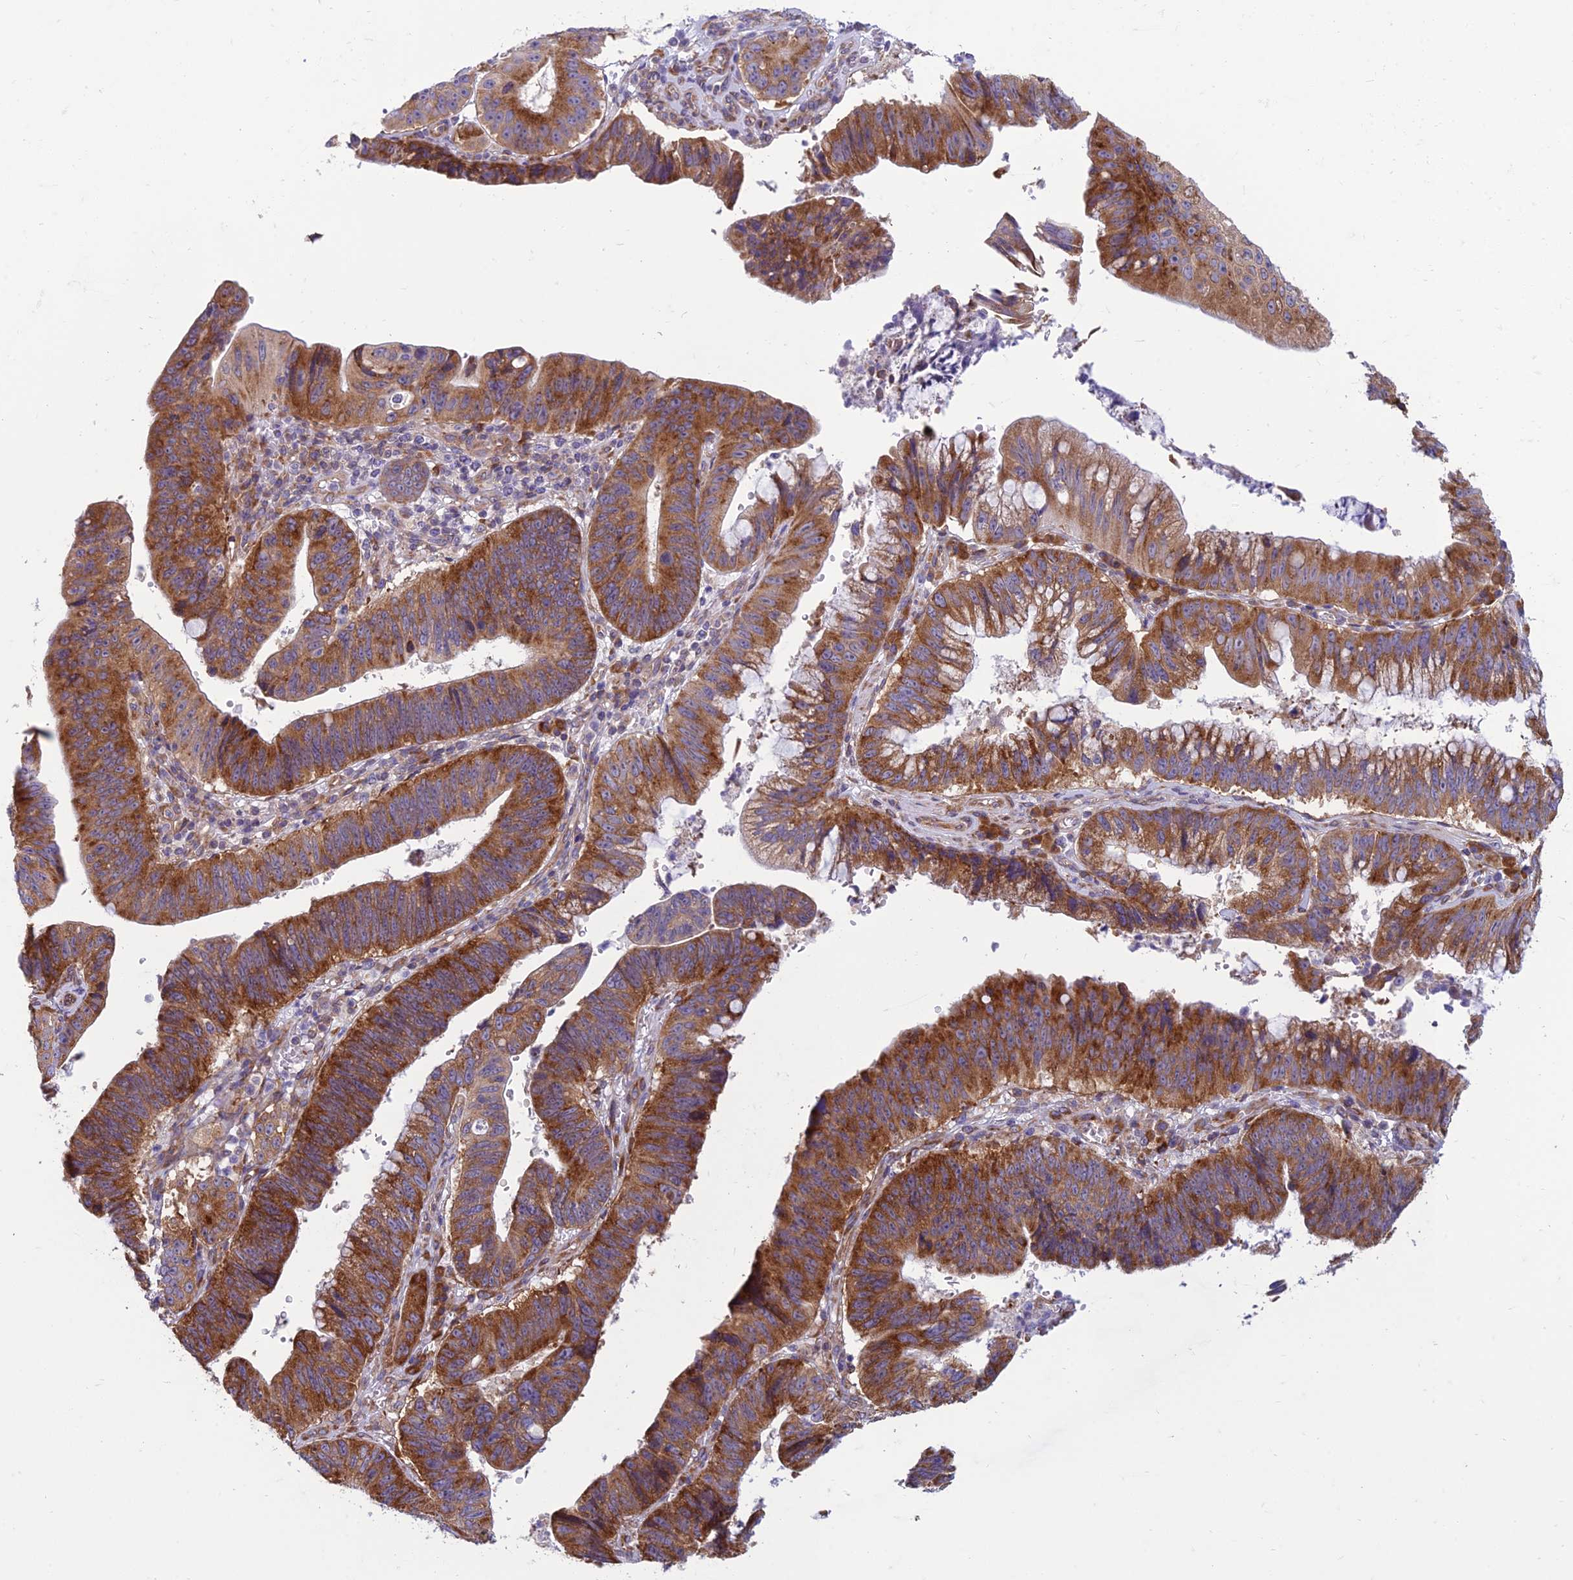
{"staining": {"intensity": "strong", "quantity": ">75%", "location": "cytoplasmic/membranous"}, "tissue": "stomach cancer", "cell_type": "Tumor cells", "image_type": "cancer", "snomed": [{"axis": "morphology", "description": "Adenocarcinoma, NOS"}, {"axis": "topography", "description": "Stomach"}], "caption": "Human stomach adenocarcinoma stained for a protein (brown) exhibits strong cytoplasmic/membranous positive staining in about >75% of tumor cells.", "gene": "RPL17-C18orf32", "patient": {"sex": "male", "age": 59}}